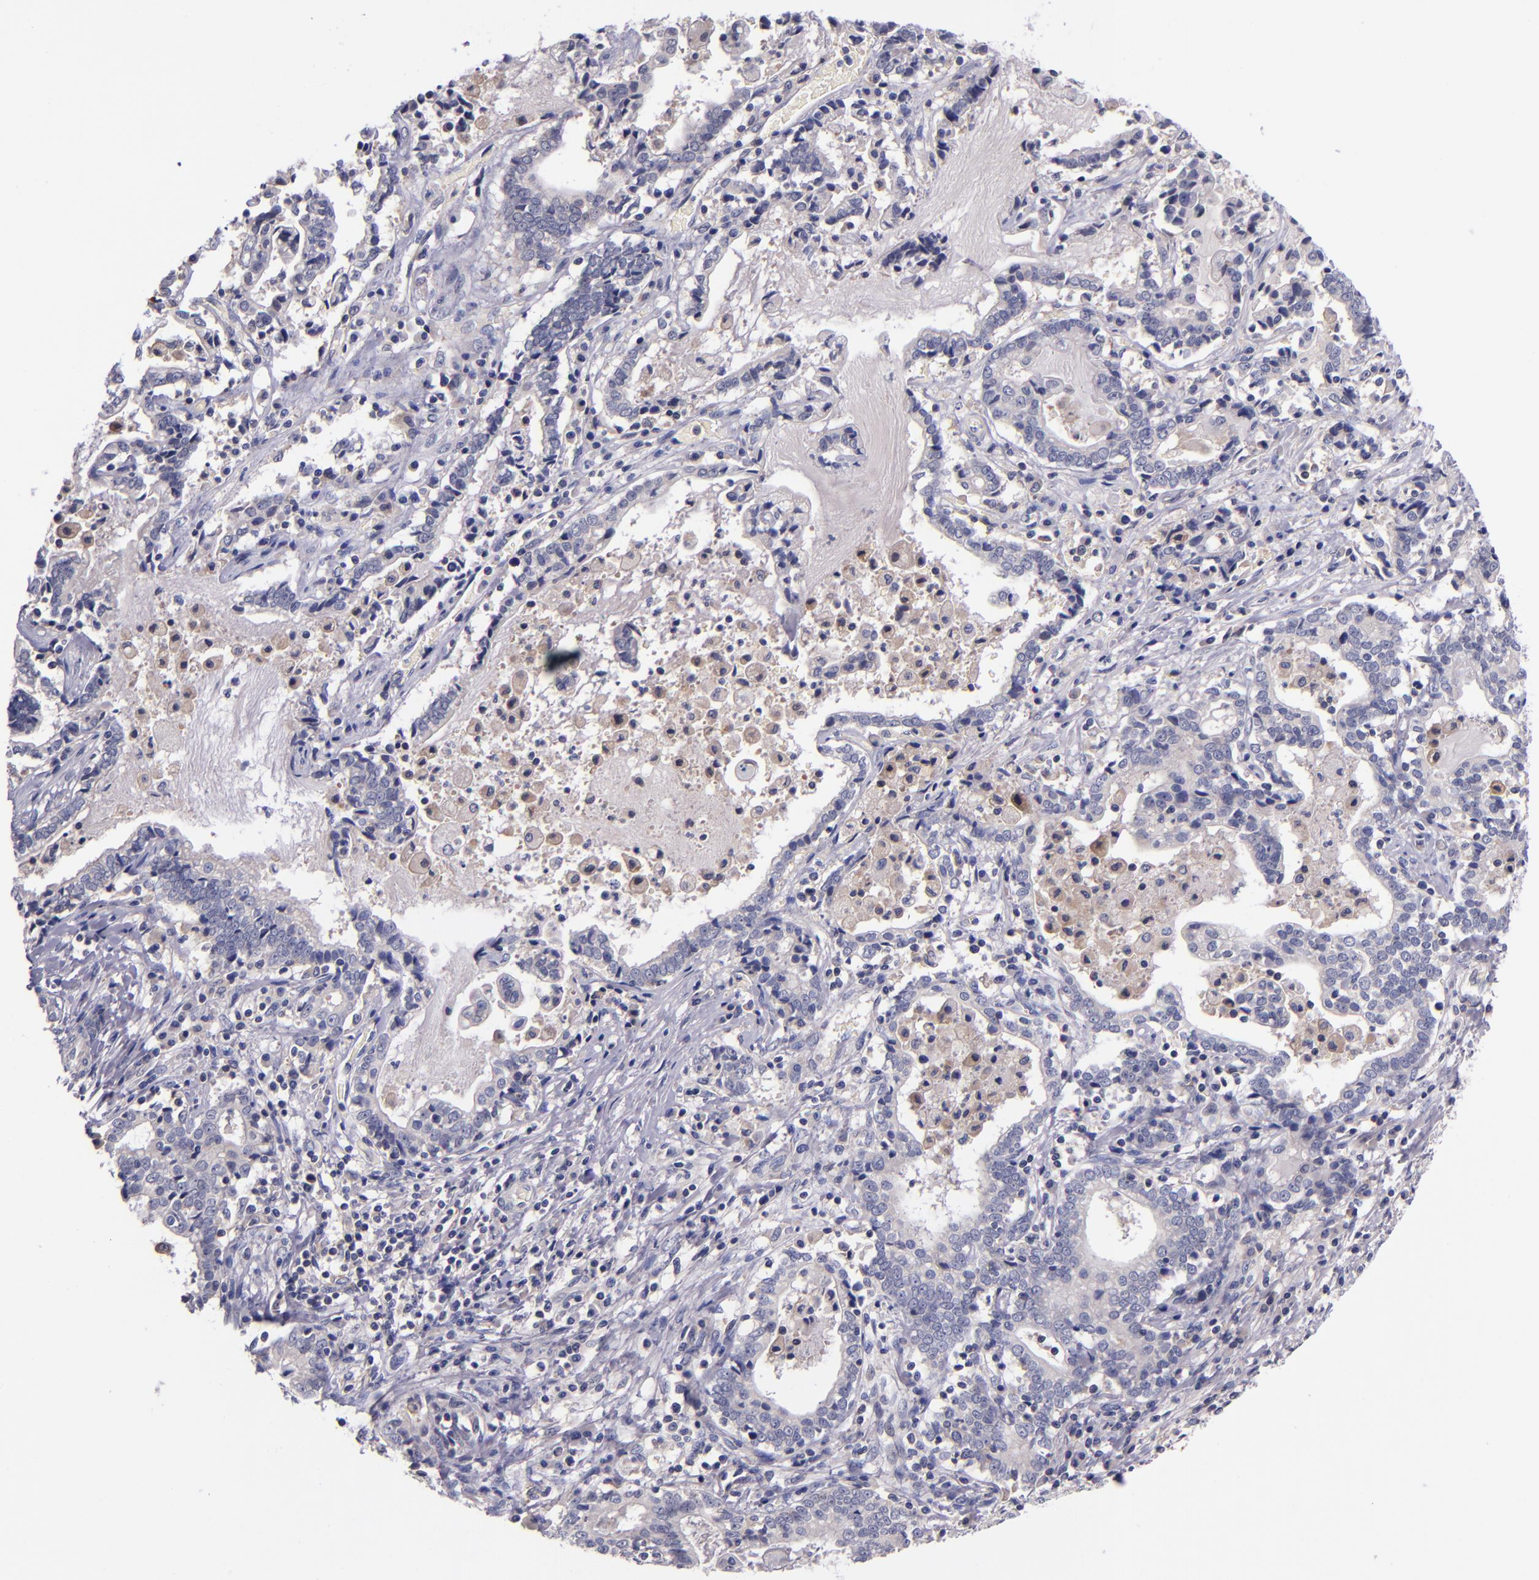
{"staining": {"intensity": "weak", "quantity": "25%-75%", "location": "cytoplasmic/membranous"}, "tissue": "liver cancer", "cell_type": "Tumor cells", "image_type": "cancer", "snomed": [{"axis": "morphology", "description": "Cholangiocarcinoma"}, {"axis": "topography", "description": "Liver"}], "caption": "Protein staining of liver cancer (cholangiocarcinoma) tissue shows weak cytoplasmic/membranous expression in about 25%-75% of tumor cells. (IHC, brightfield microscopy, high magnification).", "gene": "RBP4", "patient": {"sex": "male", "age": 57}}